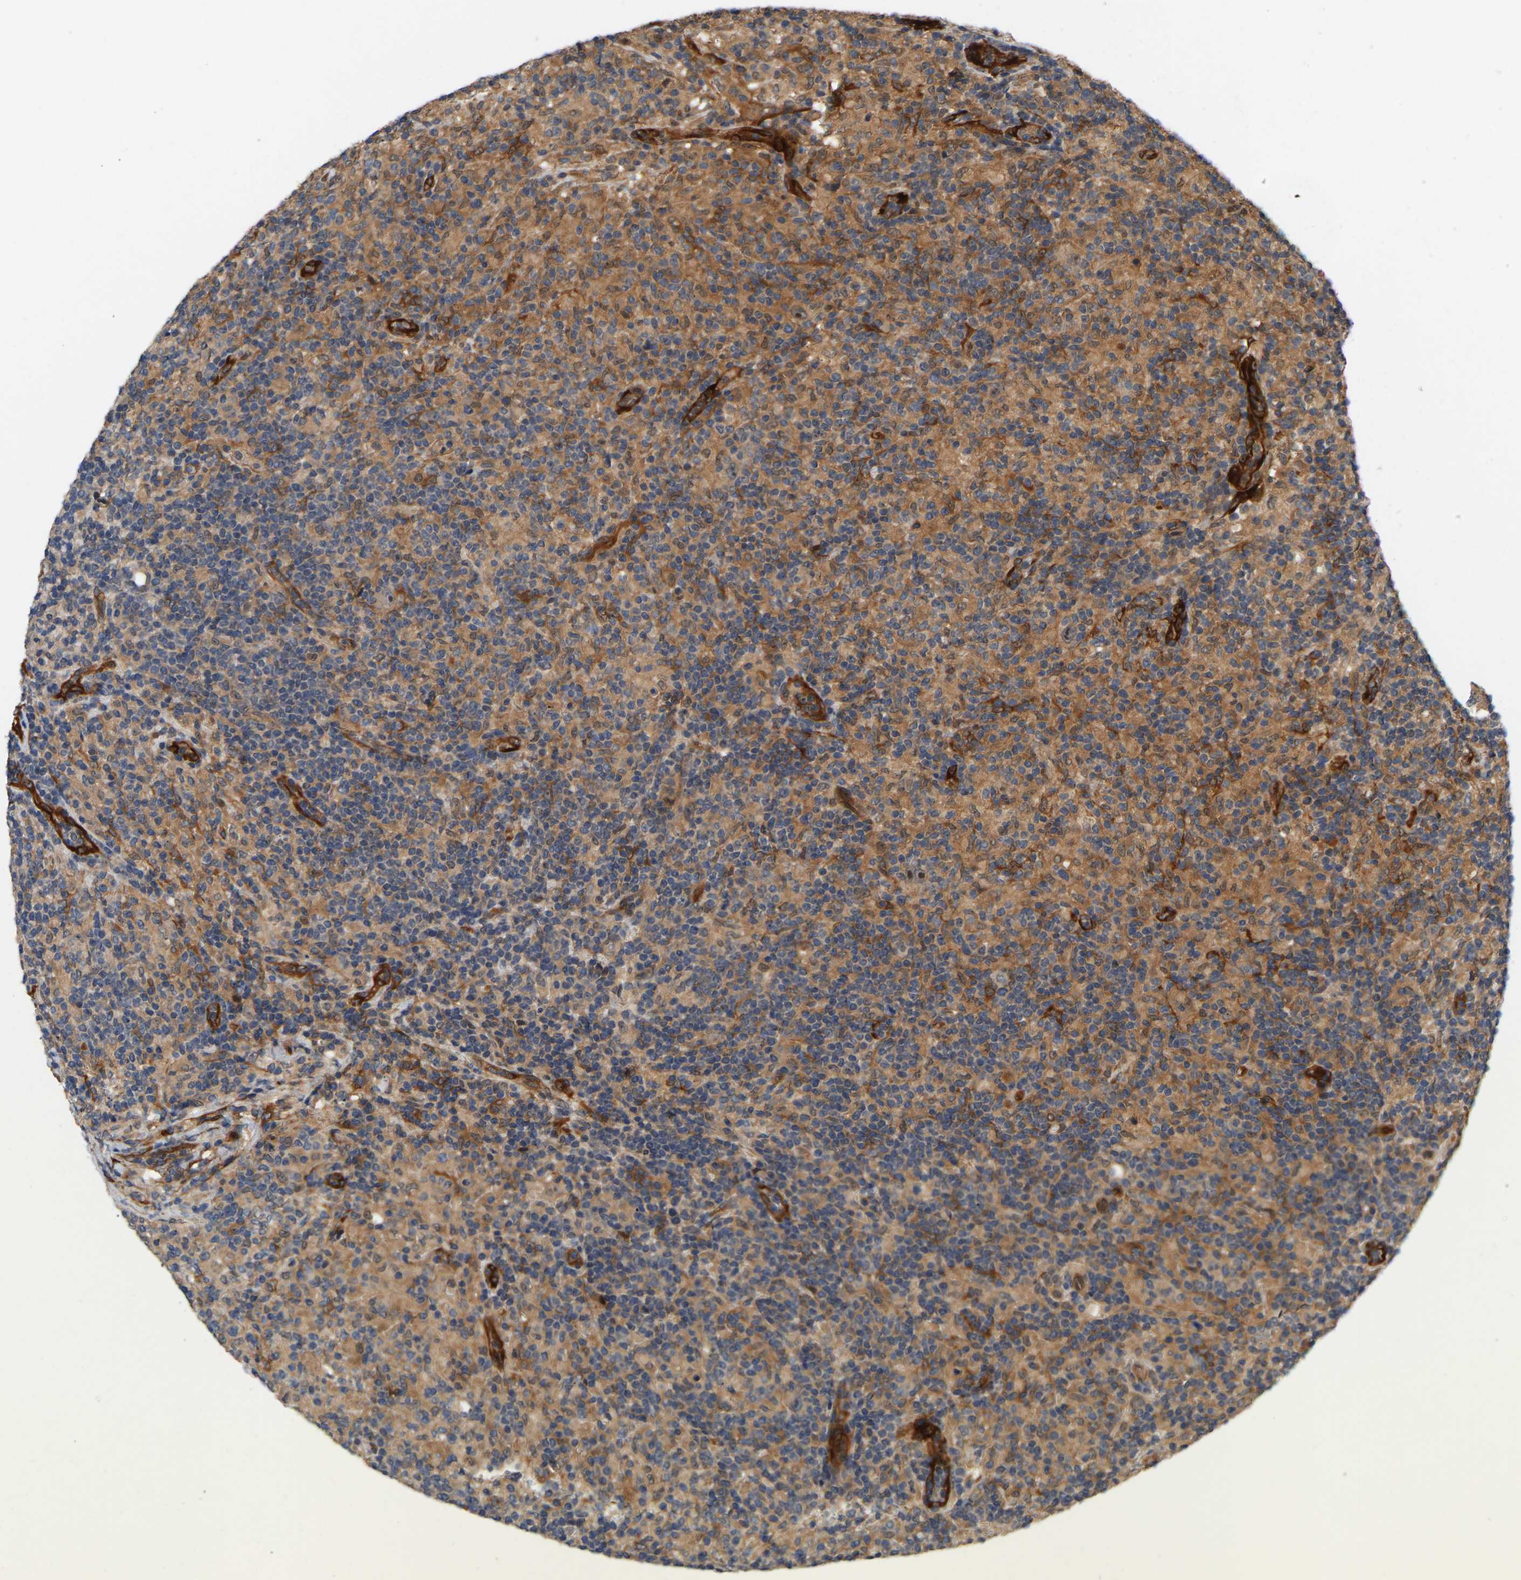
{"staining": {"intensity": "moderate", "quantity": ">75%", "location": "nuclear"}, "tissue": "lymphoma", "cell_type": "Tumor cells", "image_type": "cancer", "snomed": [{"axis": "morphology", "description": "Hodgkin's disease, NOS"}, {"axis": "topography", "description": "Lymph node"}], "caption": "Immunohistochemistry staining of Hodgkin's disease, which reveals medium levels of moderate nuclear expression in approximately >75% of tumor cells indicating moderate nuclear protein expression. The staining was performed using DAB (brown) for protein detection and nuclei were counterstained in hematoxylin (blue).", "gene": "LIMK2", "patient": {"sex": "male", "age": 70}}